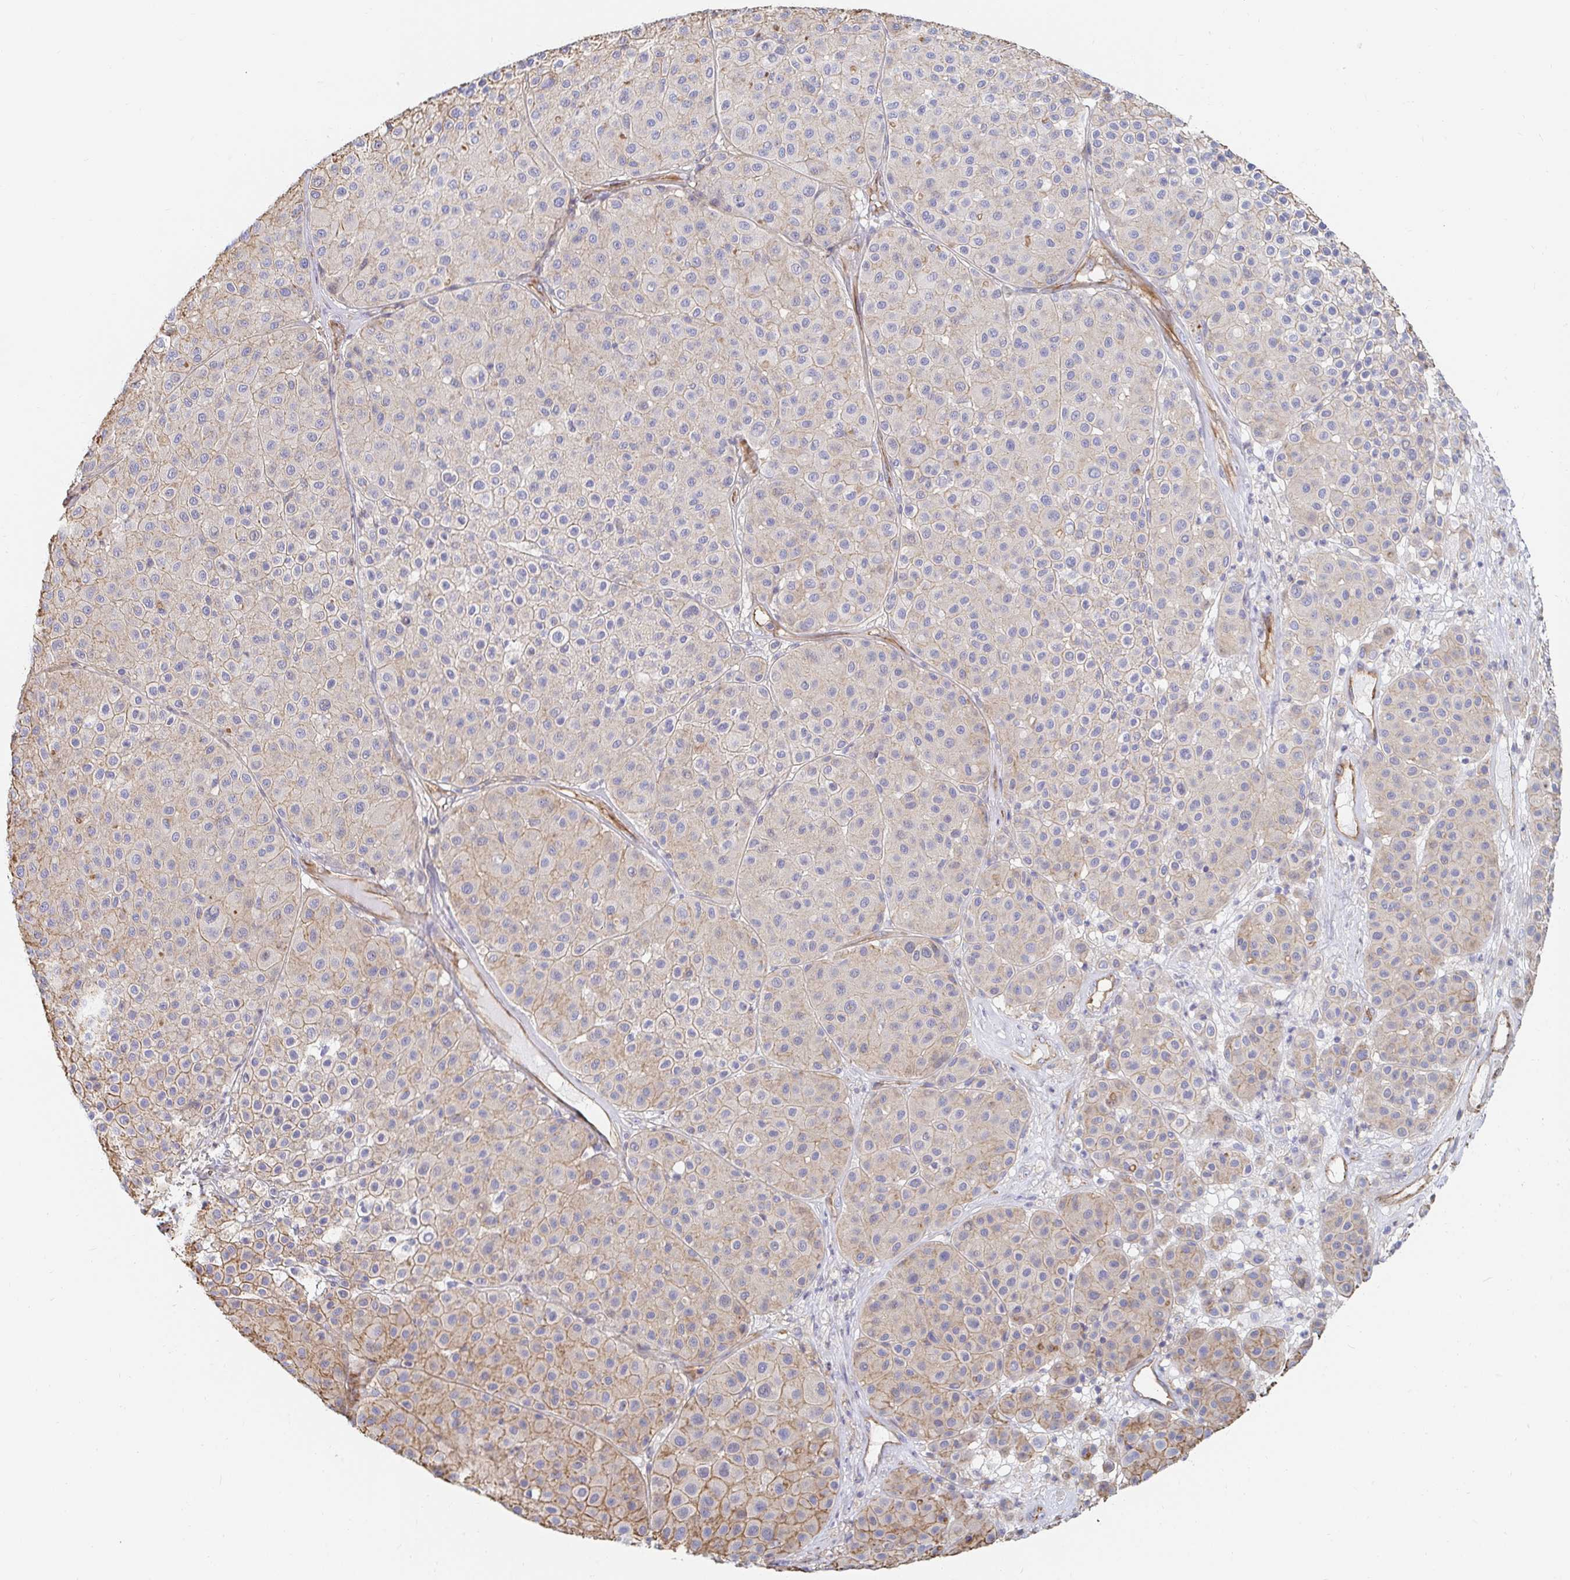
{"staining": {"intensity": "moderate", "quantity": "<25%", "location": "cytoplasmic/membranous"}, "tissue": "melanoma", "cell_type": "Tumor cells", "image_type": "cancer", "snomed": [{"axis": "morphology", "description": "Malignant melanoma, Metastatic site"}, {"axis": "topography", "description": "Smooth muscle"}], "caption": "Malignant melanoma (metastatic site) stained with DAB (3,3'-diaminobenzidine) immunohistochemistry (IHC) reveals low levels of moderate cytoplasmic/membranous staining in about <25% of tumor cells. The staining is performed using DAB brown chromogen to label protein expression. The nuclei are counter-stained blue using hematoxylin.", "gene": "PTPN14", "patient": {"sex": "male", "age": 41}}